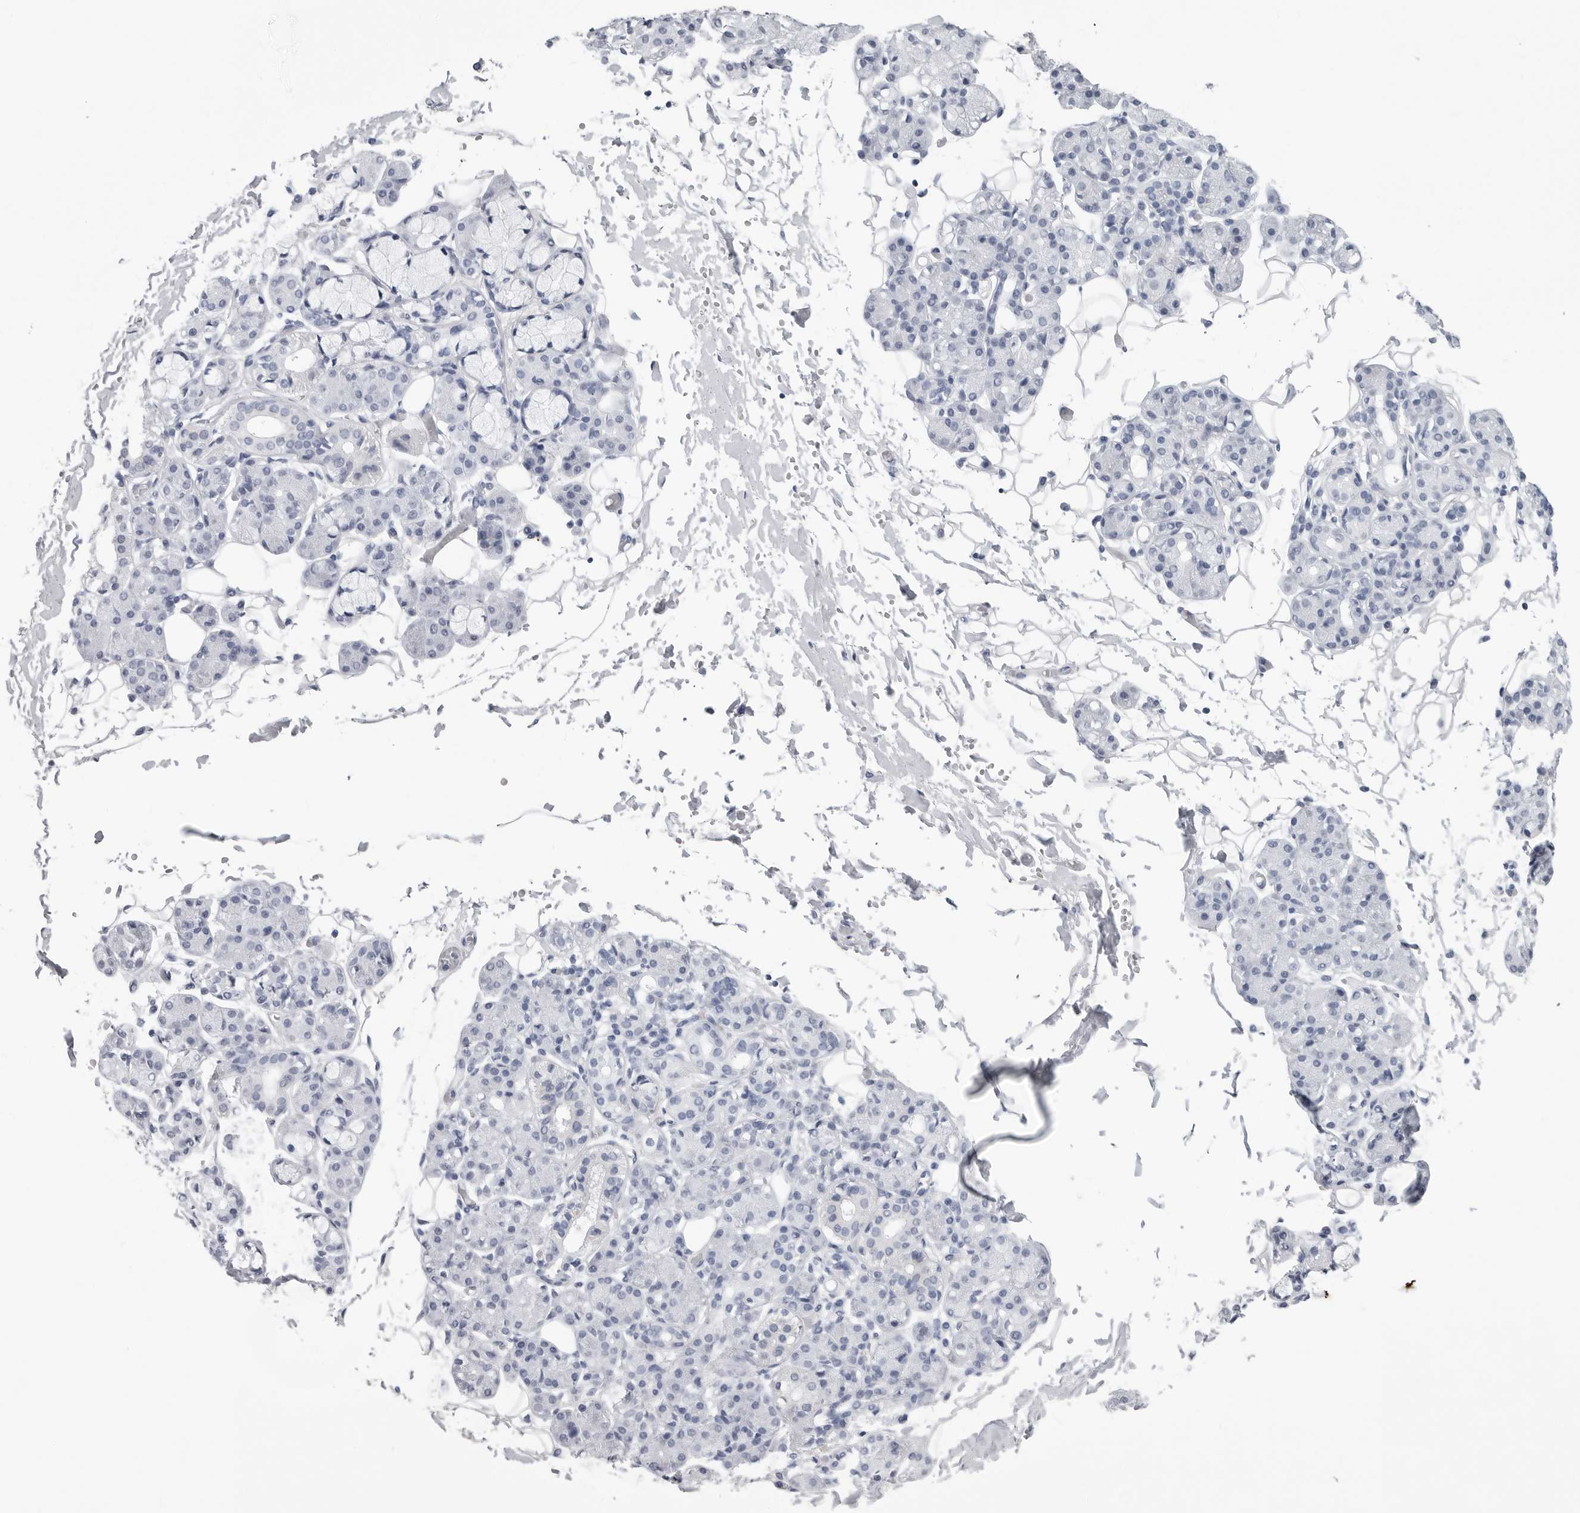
{"staining": {"intensity": "negative", "quantity": "none", "location": "none"}, "tissue": "salivary gland", "cell_type": "Glandular cells", "image_type": "normal", "snomed": [{"axis": "morphology", "description": "Normal tissue, NOS"}, {"axis": "topography", "description": "Salivary gland"}], "caption": "An image of salivary gland stained for a protein displays no brown staining in glandular cells. (DAB (3,3'-diaminobenzidine) IHC with hematoxylin counter stain).", "gene": "CSH1", "patient": {"sex": "male", "age": 63}}